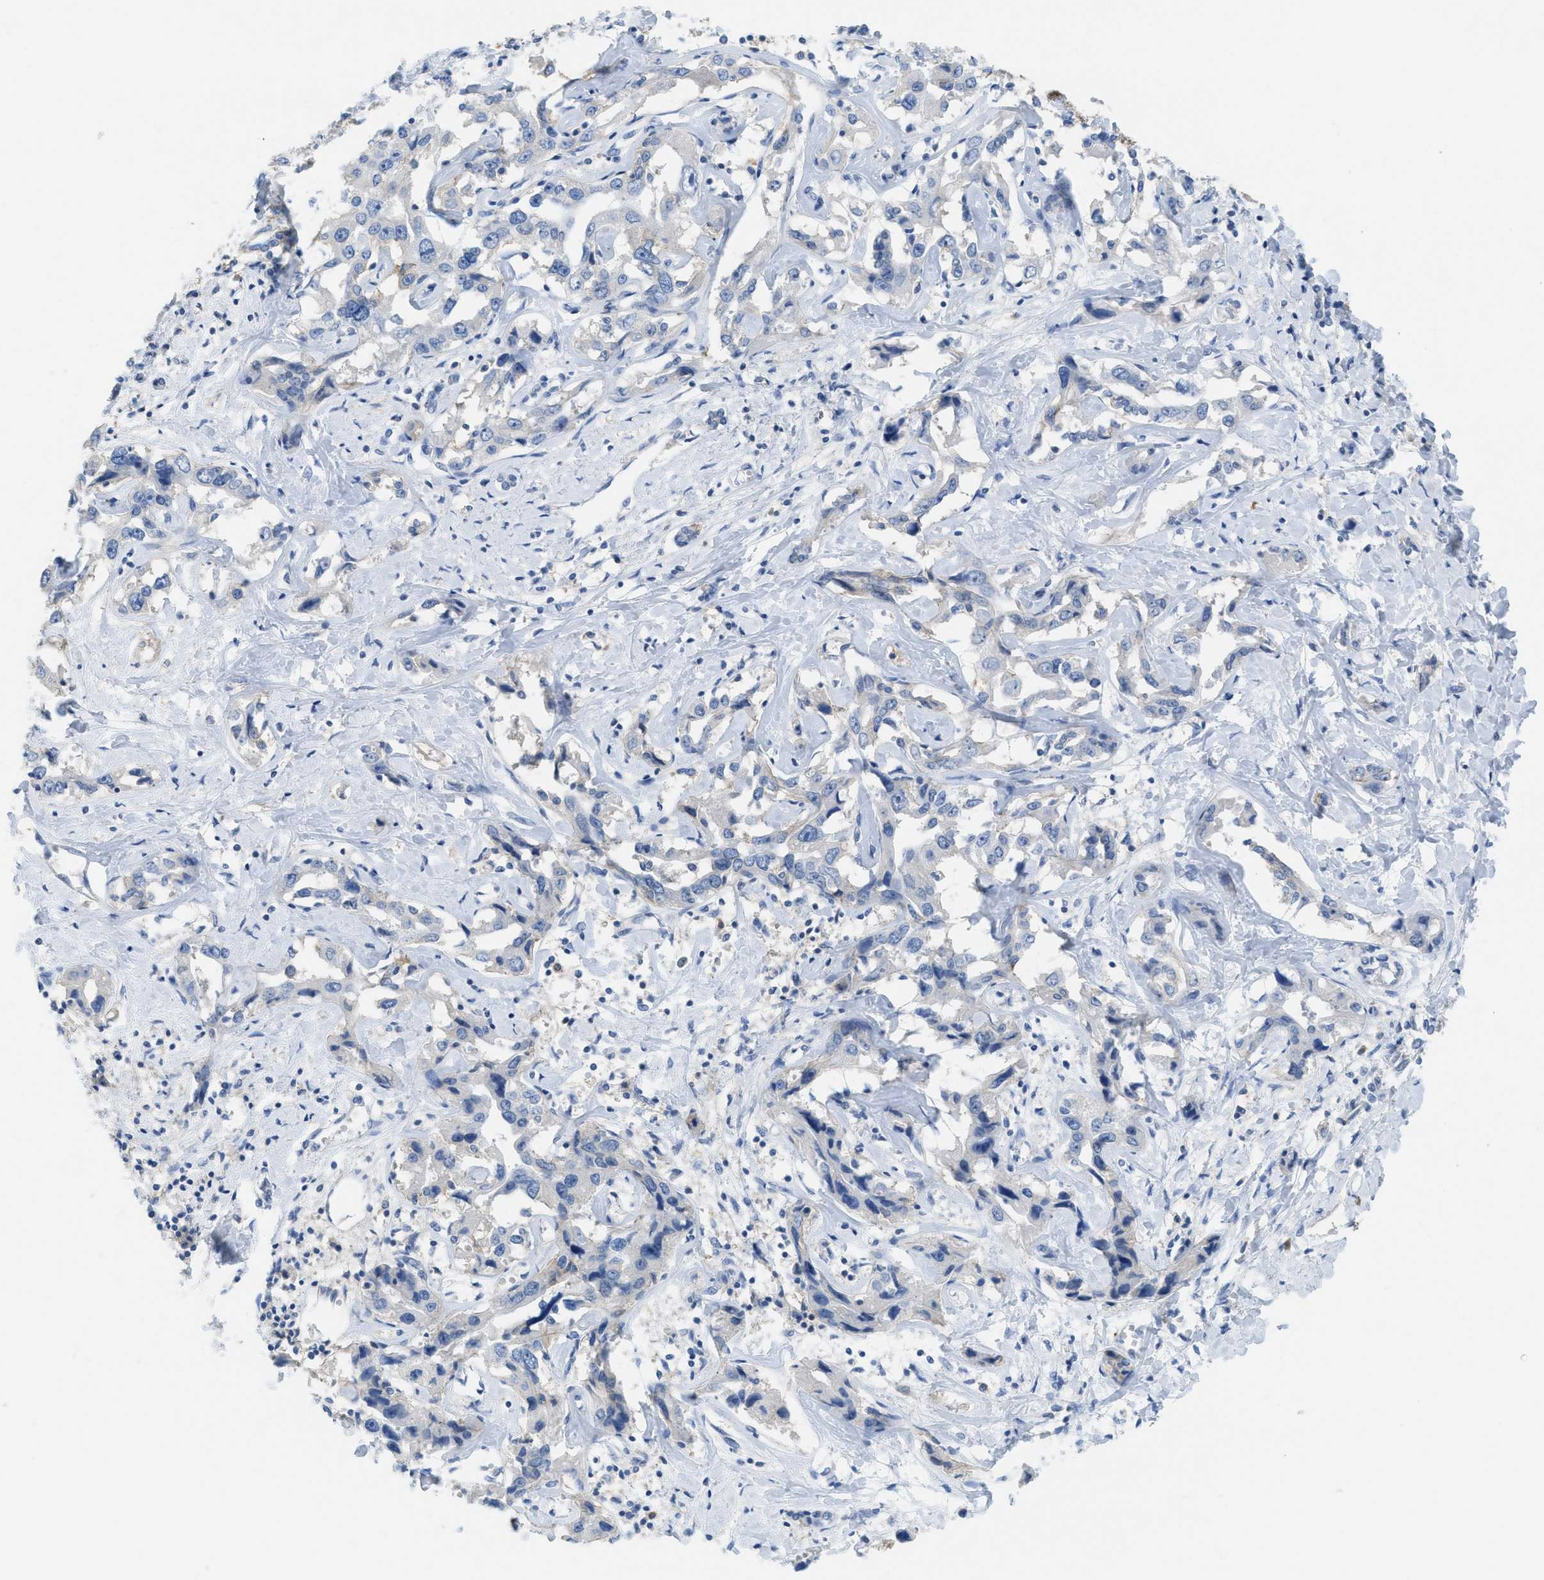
{"staining": {"intensity": "negative", "quantity": "none", "location": "none"}, "tissue": "liver cancer", "cell_type": "Tumor cells", "image_type": "cancer", "snomed": [{"axis": "morphology", "description": "Cholangiocarcinoma"}, {"axis": "topography", "description": "Liver"}], "caption": "Immunohistochemistry (IHC) micrograph of cholangiocarcinoma (liver) stained for a protein (brown), which exhibits no staining in tumor cells.", "gene": "CNNM4", "patient": {"sex": "male", "age": 59}}